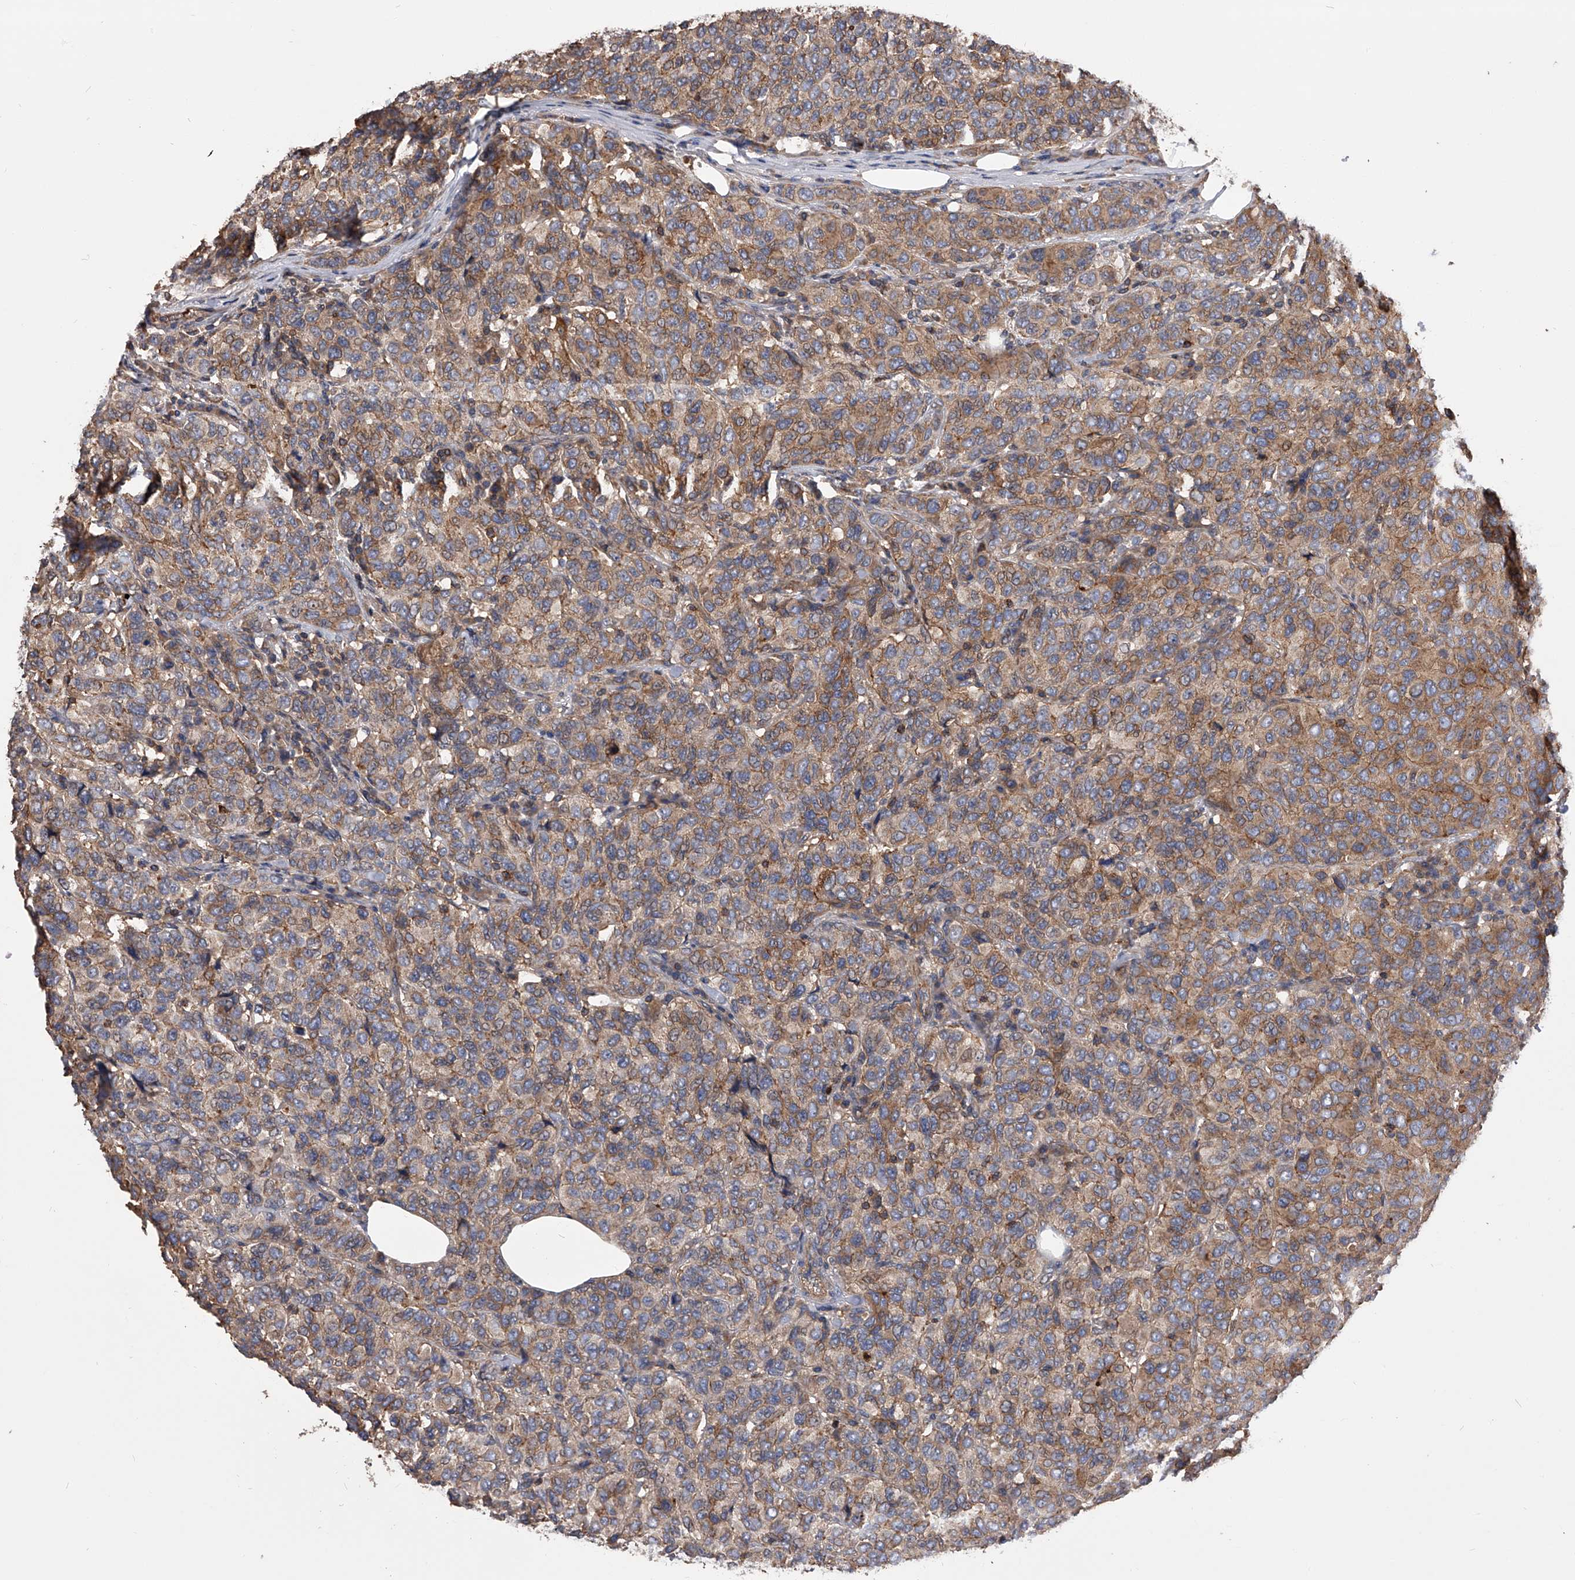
{"staining": {"intensity": "moderate", "quantity": ">75%", "location": "cytoplasmic/membranous"}, "tissue": "breast cancer", "cell_type": "Tumor cells", "image_type": "cancer", "snomed": [{"axis": "morphology", "description": "Duct carcinoma"}, {"axis": "topography", "description": "Breast"}], "caption": "A medium amount of moderate cytoplasmic/membranous expression is seen in about >75% of tumor cells in breast invasive ductal carcinoma tissue. The staining was performed using DAB to visualize the protein expression in brown, while the nuclei were stained in blue with hematoxylin (Magnification: 20x).", "gene": "CUL7", "patient": {"sex": "female", "age": 55}}